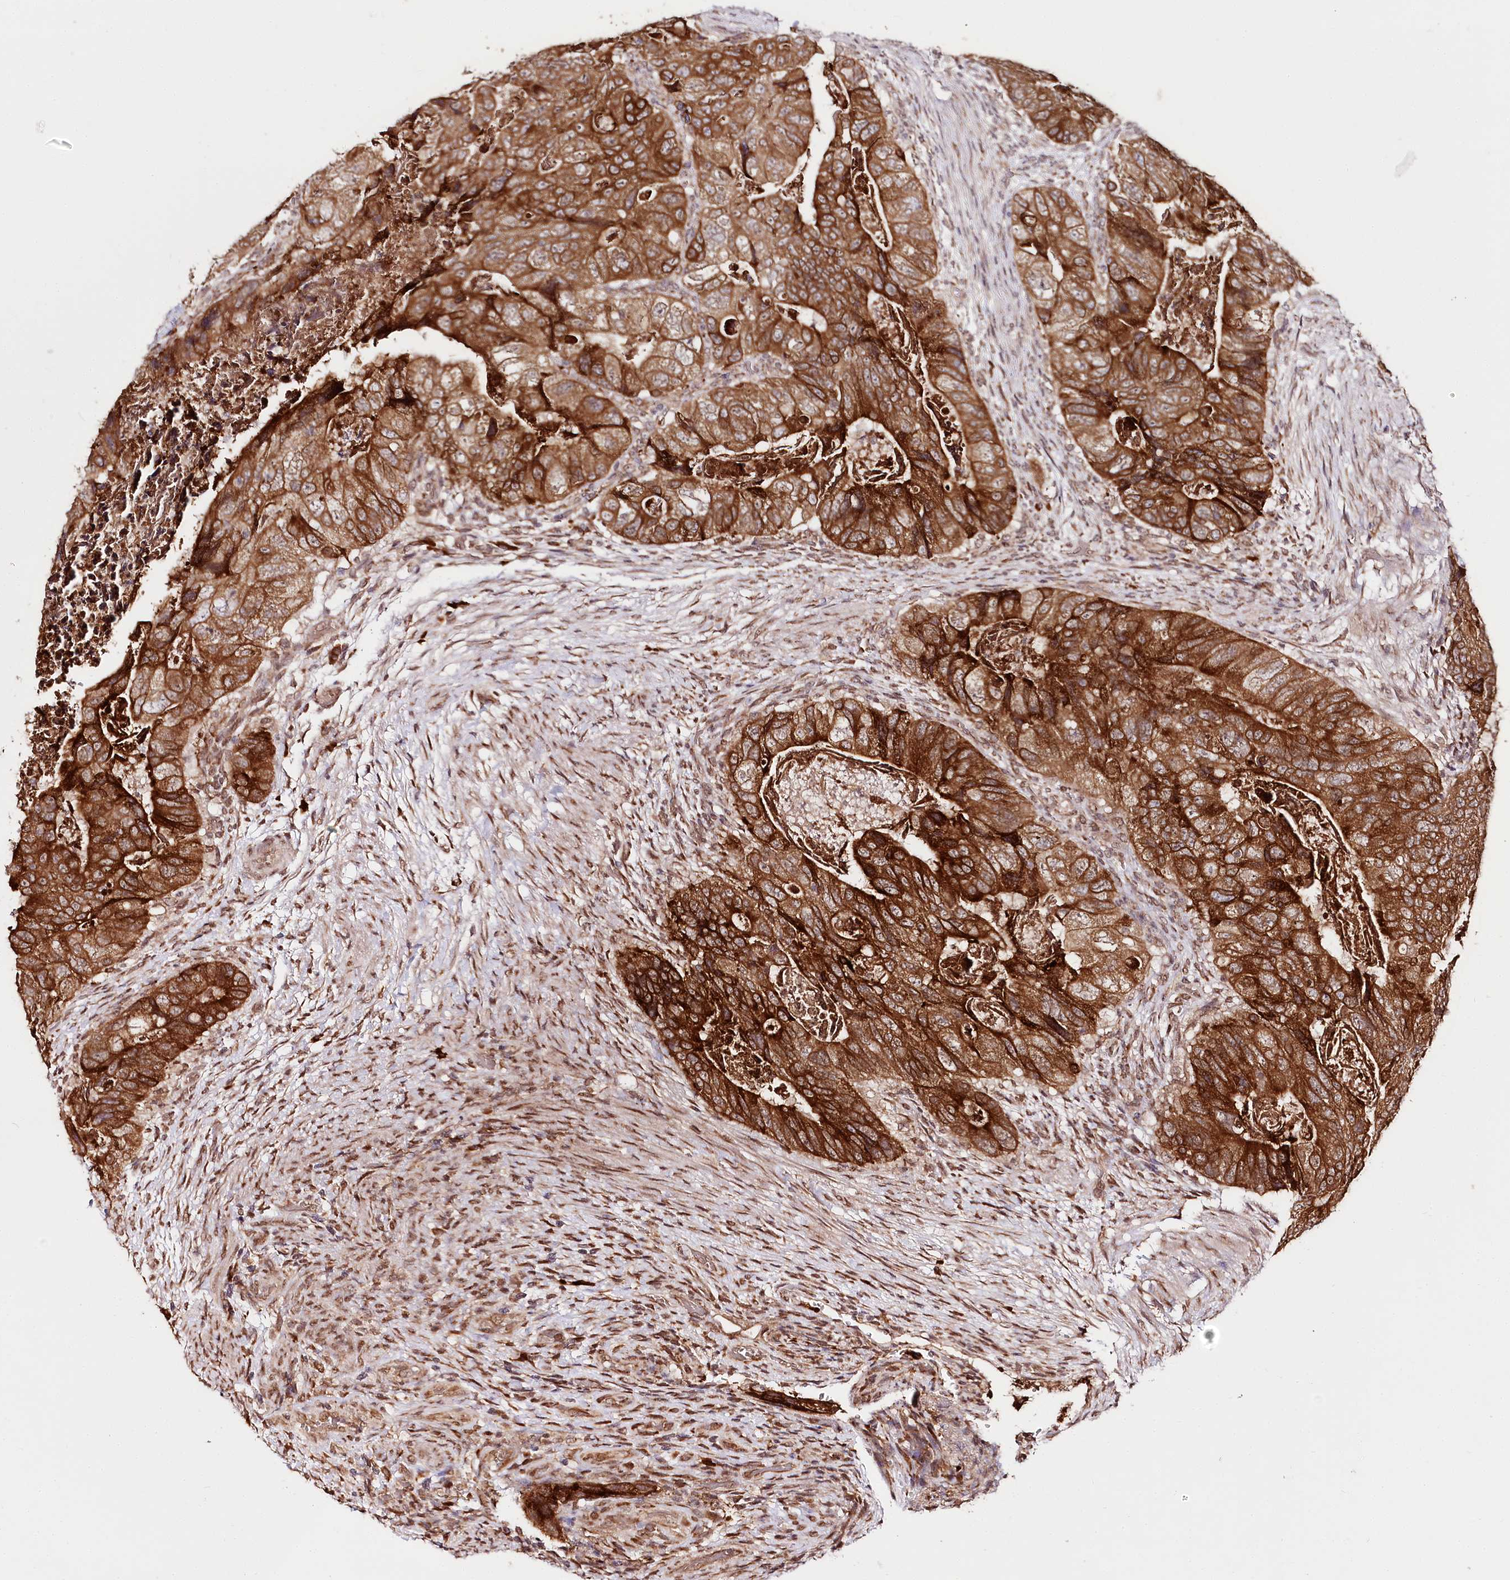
{"staining": {"intensity": "strong", "quantity": ">75%", "location": "cytoplasmic/membranous"}, "tissue": "colorectal cancer", "cell_type": "Tumor cells", "image_type": "cancer", "snomed": [{"axis": "morphology", "description": "Adenocarcinoma, NOS"}, {"axis": "topography", "description": "Rectum"}], "caption": "Human colorectal cancer stained for a protein (brown) shows strong cytoplasmic/membranous positive expression in about >75% of tumor cells.", "gene": "ENSG00000144785", "patient": {"sex": "male", "age": 63}}